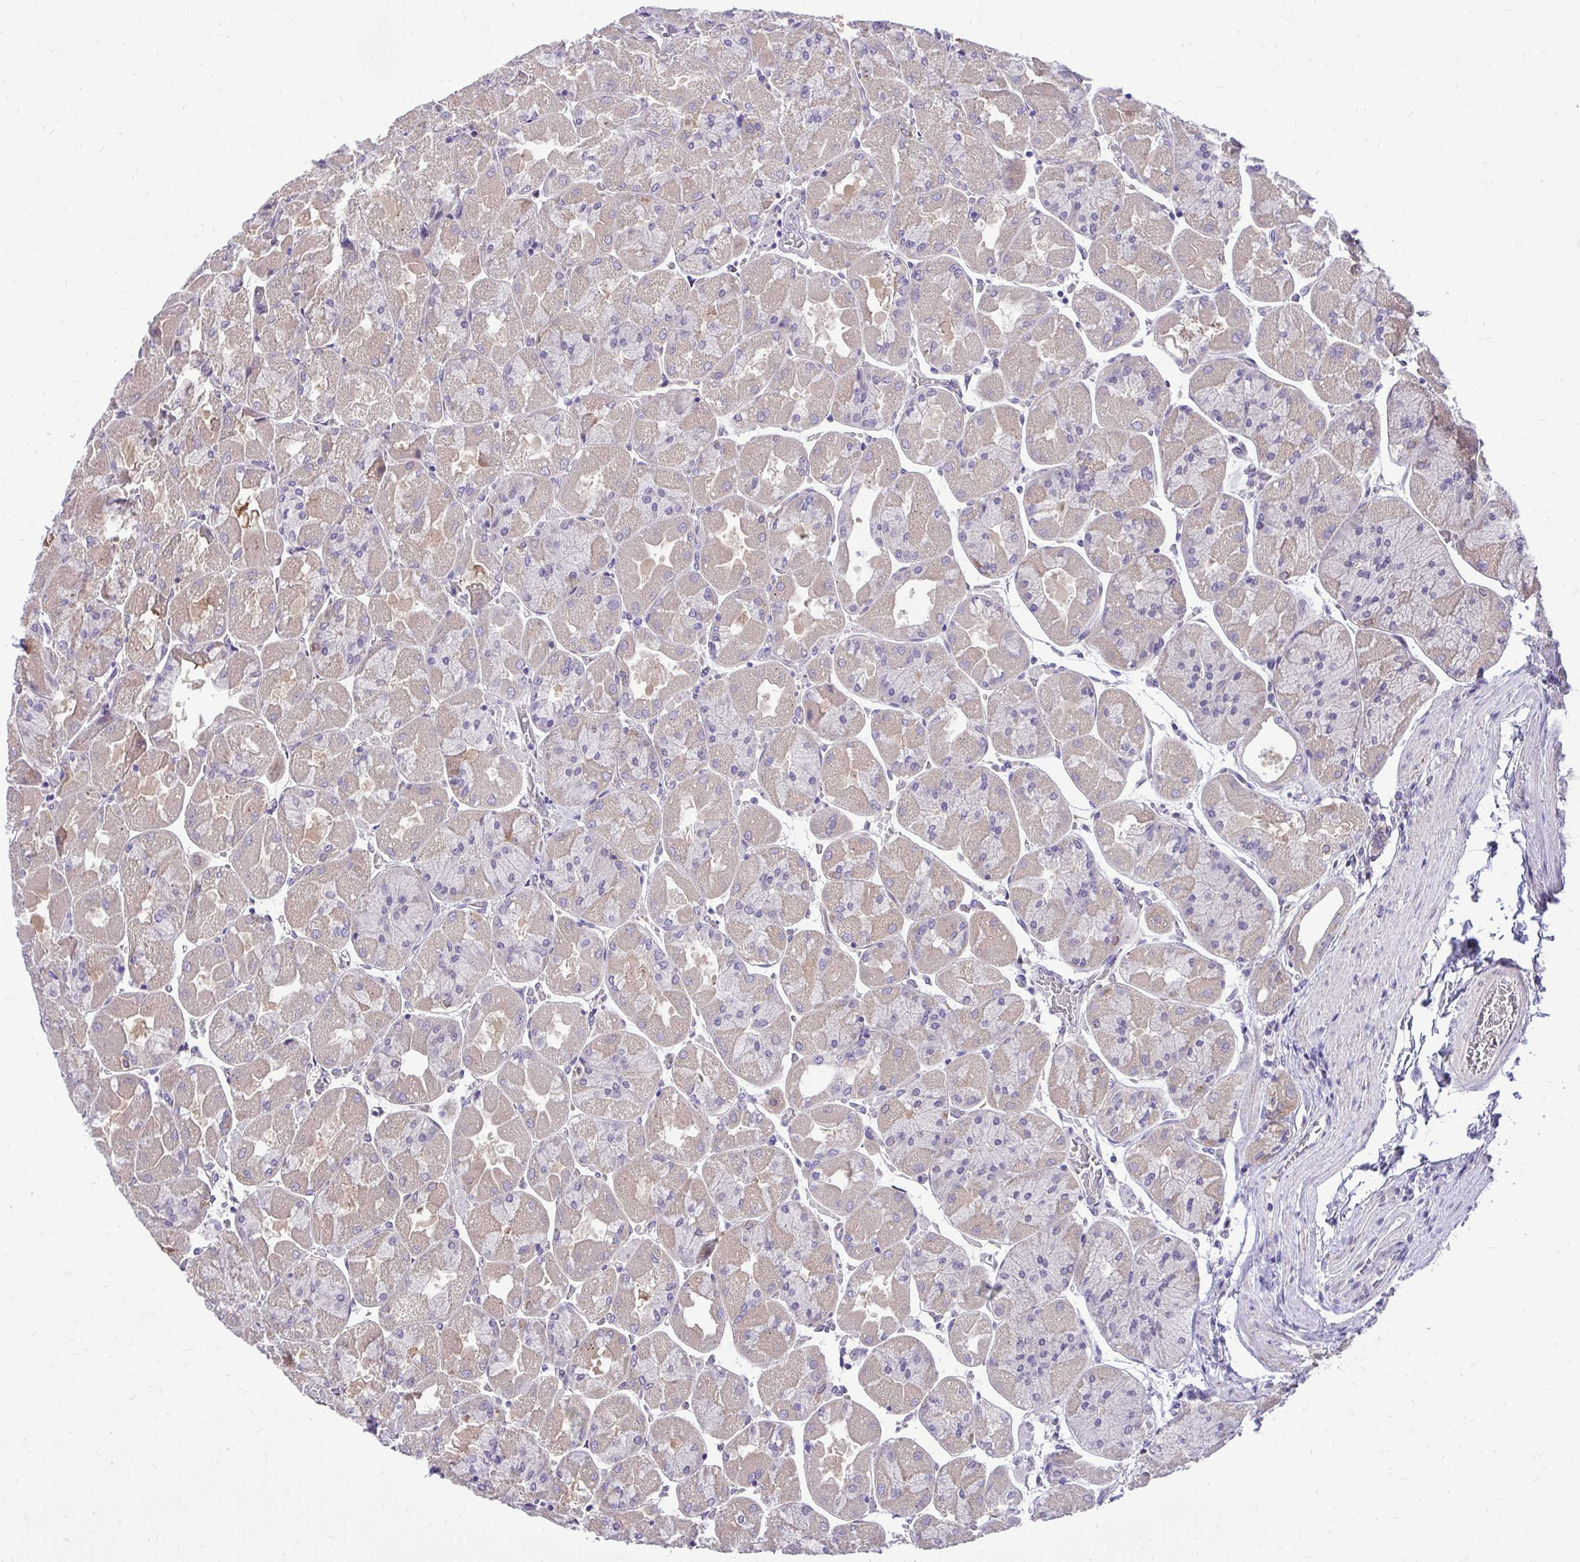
{"staining": {"intensity": "weak", "quantity": "25%-75%", "location": "cytoplasmic/membranous"}, "tissue": "stomach", "cell_type": "Glandular cells", "image_type": "normal", "snomed": [{"axis": "morphology", "description": "Normal tissue, NOS"}, {"axis": "topography", "description": "Stomach"}], "caption": "Immunohistochemical staining of unremarkable stomach displays 25%-75% levels of weak cytoplasmic/membranous protein expression in about 25%-75% of glandular cells. Nuclei are stained in blue.", "gene": "CEACAM18", "patient": {"sex": "female", "age": 61}}